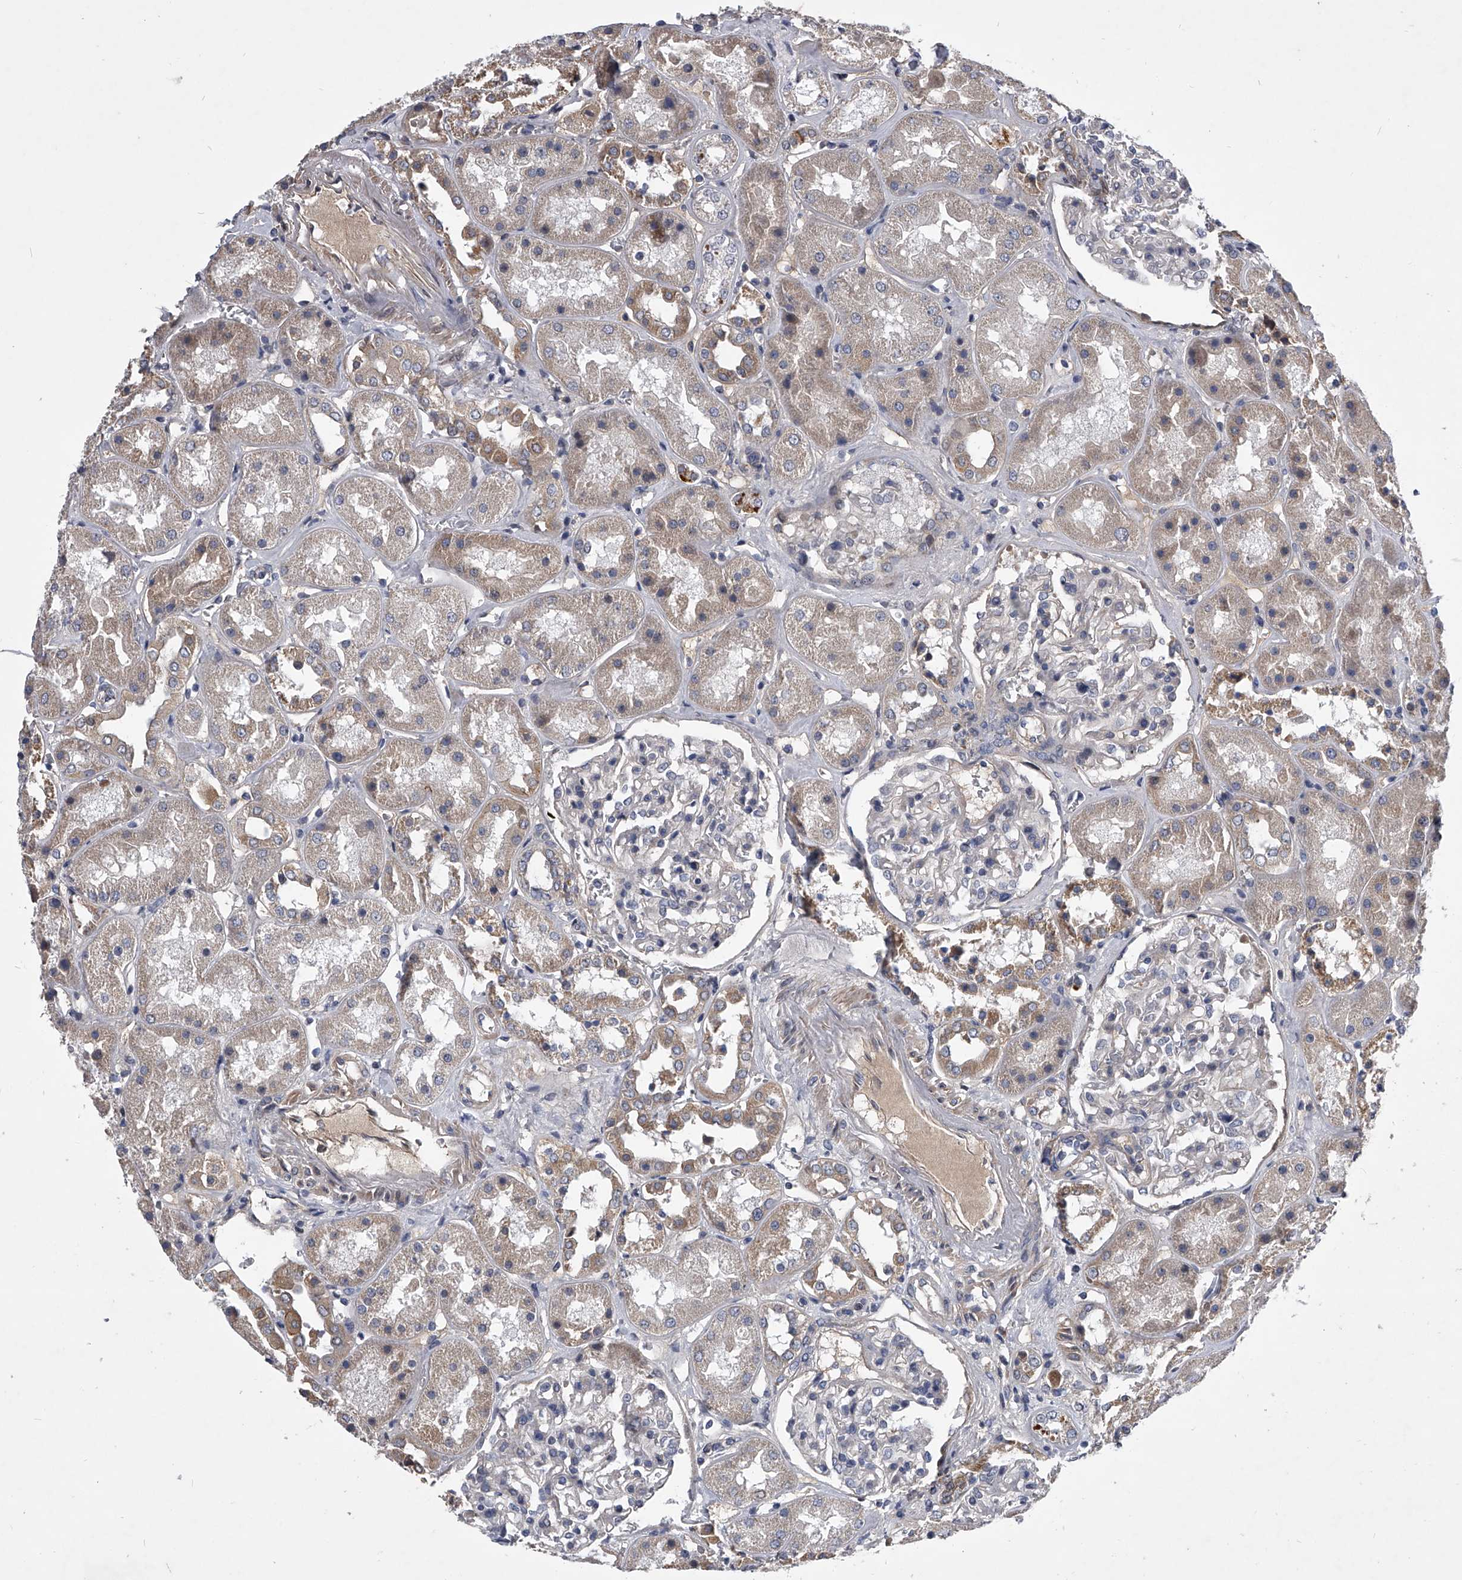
{"staining": {"intensity": "negative", "quantity": "none", "location": "none"}, "tissue": "kidney", "cell_type": "Cells in glomeruli", "image_type": "normal", "snomed": [{"axis": "morphology", "description": "Normal tissue, NOS"}, {"axis": "topography", "description": "Kidney"}], "caption": "A photomicrograph of kidney stained for a protein exhibits no brown staining in cells in glomeruli.", "gene": "ZNF76", "patient": {"sex": "male", "age": 70}}